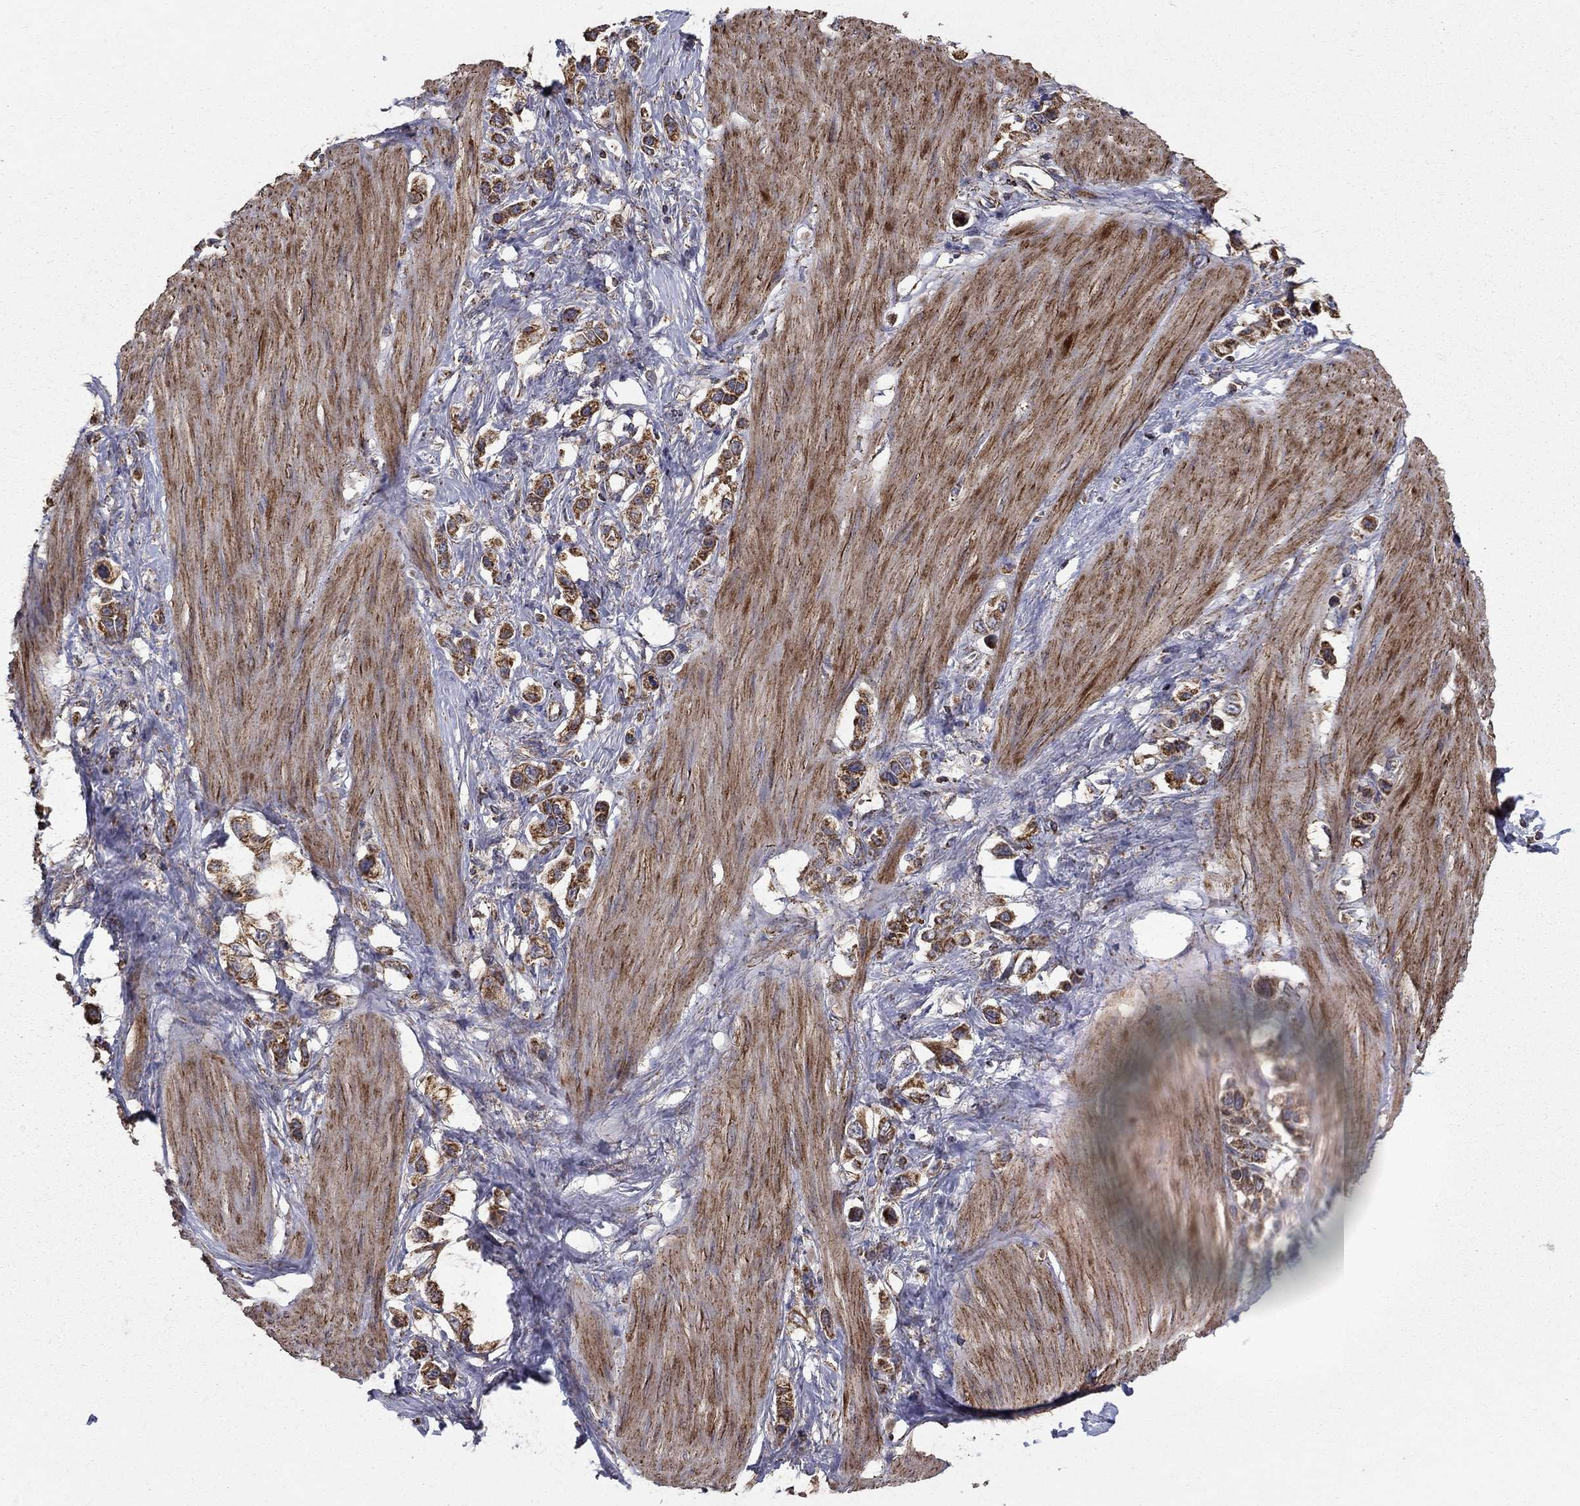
{"staining": {"intensity": "strong", "quantity": ">75%", "location": "cytoplasmic/membranous"}, "tissue": "stomach cancer", "cell_type": "Tumor cells", "image_type": "cancer", "snomed": [{"axis": "morphology", "description": "Normal tissue, NOS"}, {"axis": "morphology", "description": "Adenocarcinoma, NOS"}, {"axis": "morphology", "description": "Adenocarcinoma, High grade"}, {"axis": "topography", "description": "Stomach, upper"}, {"axis": "topography", "description": "Stomach"}], "caption": "Strong cytoplasmic/membranous expression is seen in about >75% of tumor cells in stomach adenocarcinoma.", "gene": "NDUFS8", "patient": {"sex": "female", "age": 65}}